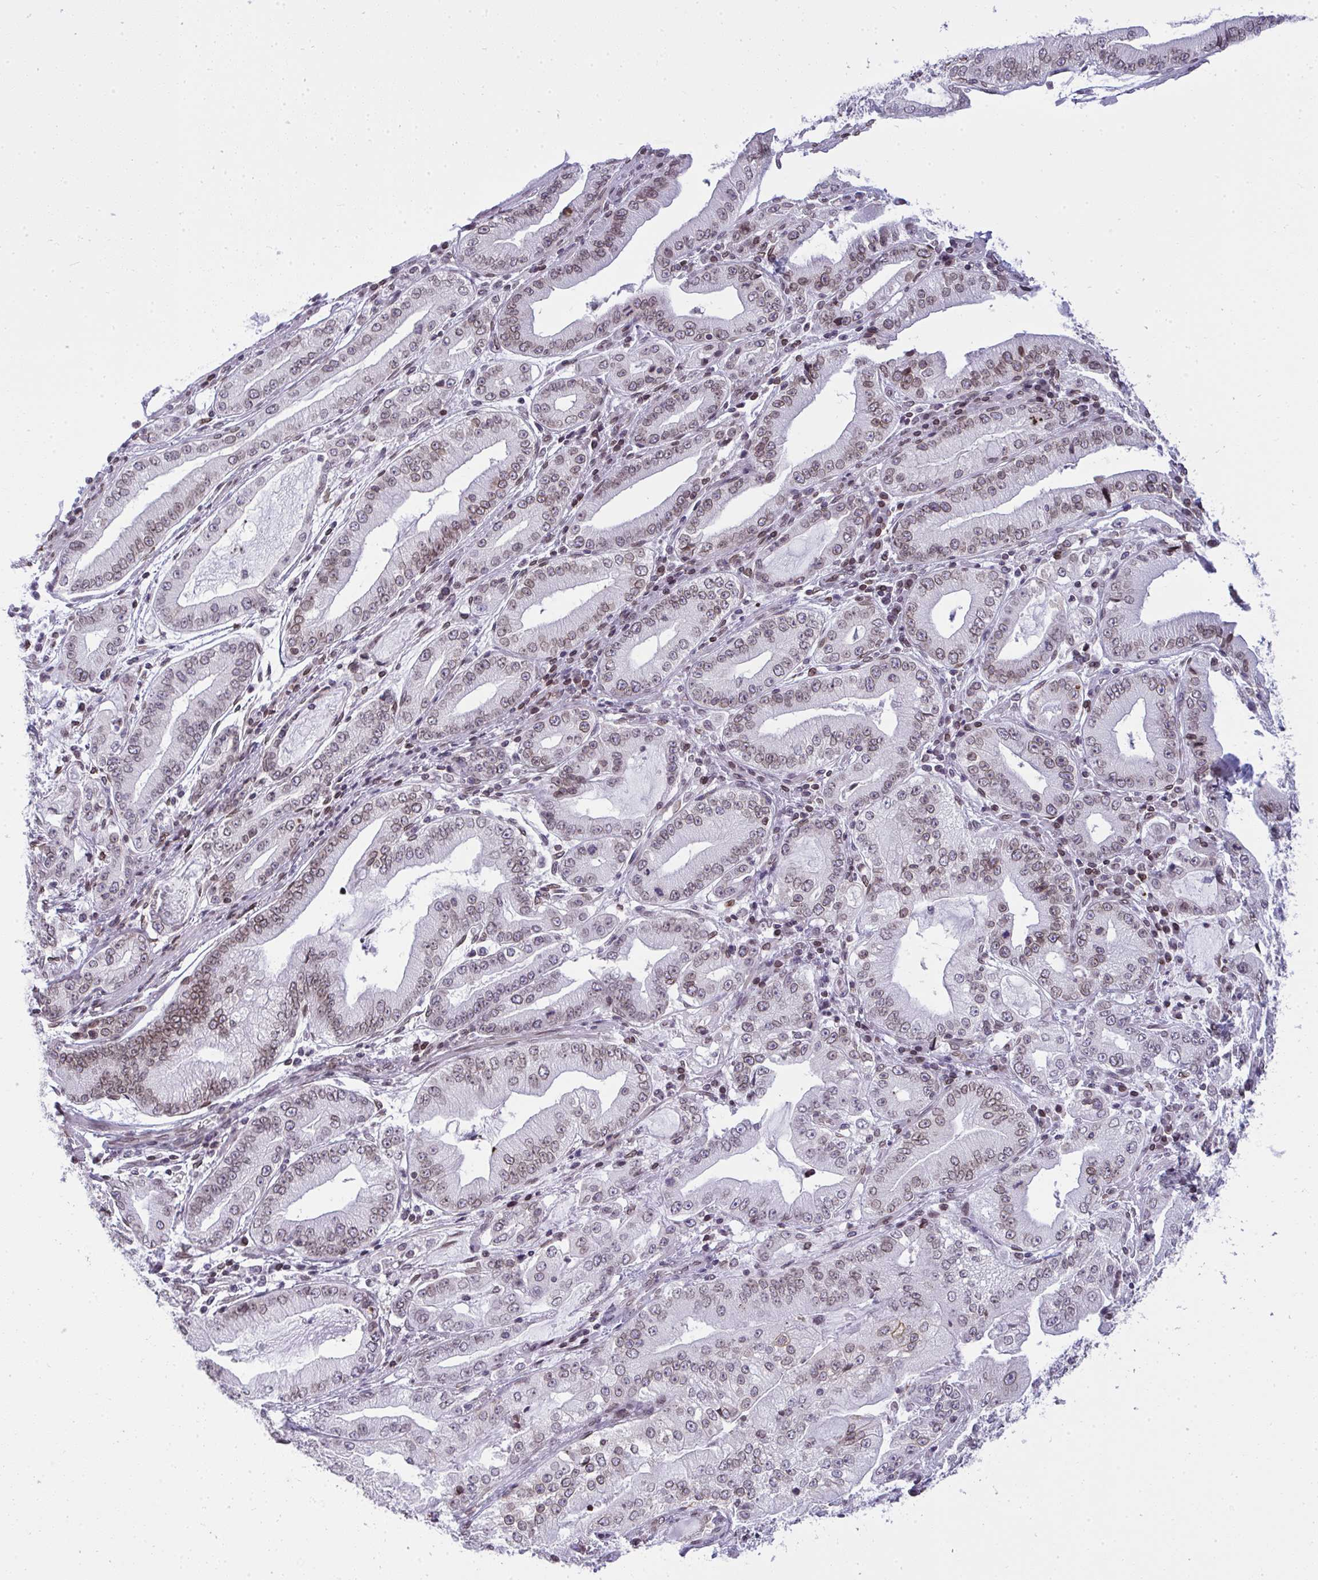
{"staining": {"intensity": "weak", "quantity": "25%-75%", "location": "cytoplasmic/membranous,nuclear"}, "tissue": "stomach cancer", "cell_type": "Tumor cells", "image_type": "cancer", "snomed": [{"axis": "morphology", "description": "Adenocarcinoma, NOS"}, {"axis": "topography", "description": "Stomach, upper"}], "caption": "Immunohistochemical staining of human stomach cancer exhibits low levels of weak cytoplasmic/membranous and nuclear expression in approximately 25%-75% of tumor cells.", "gene": "LMNB2", "patient": {"sex": "female", "age": 74}}